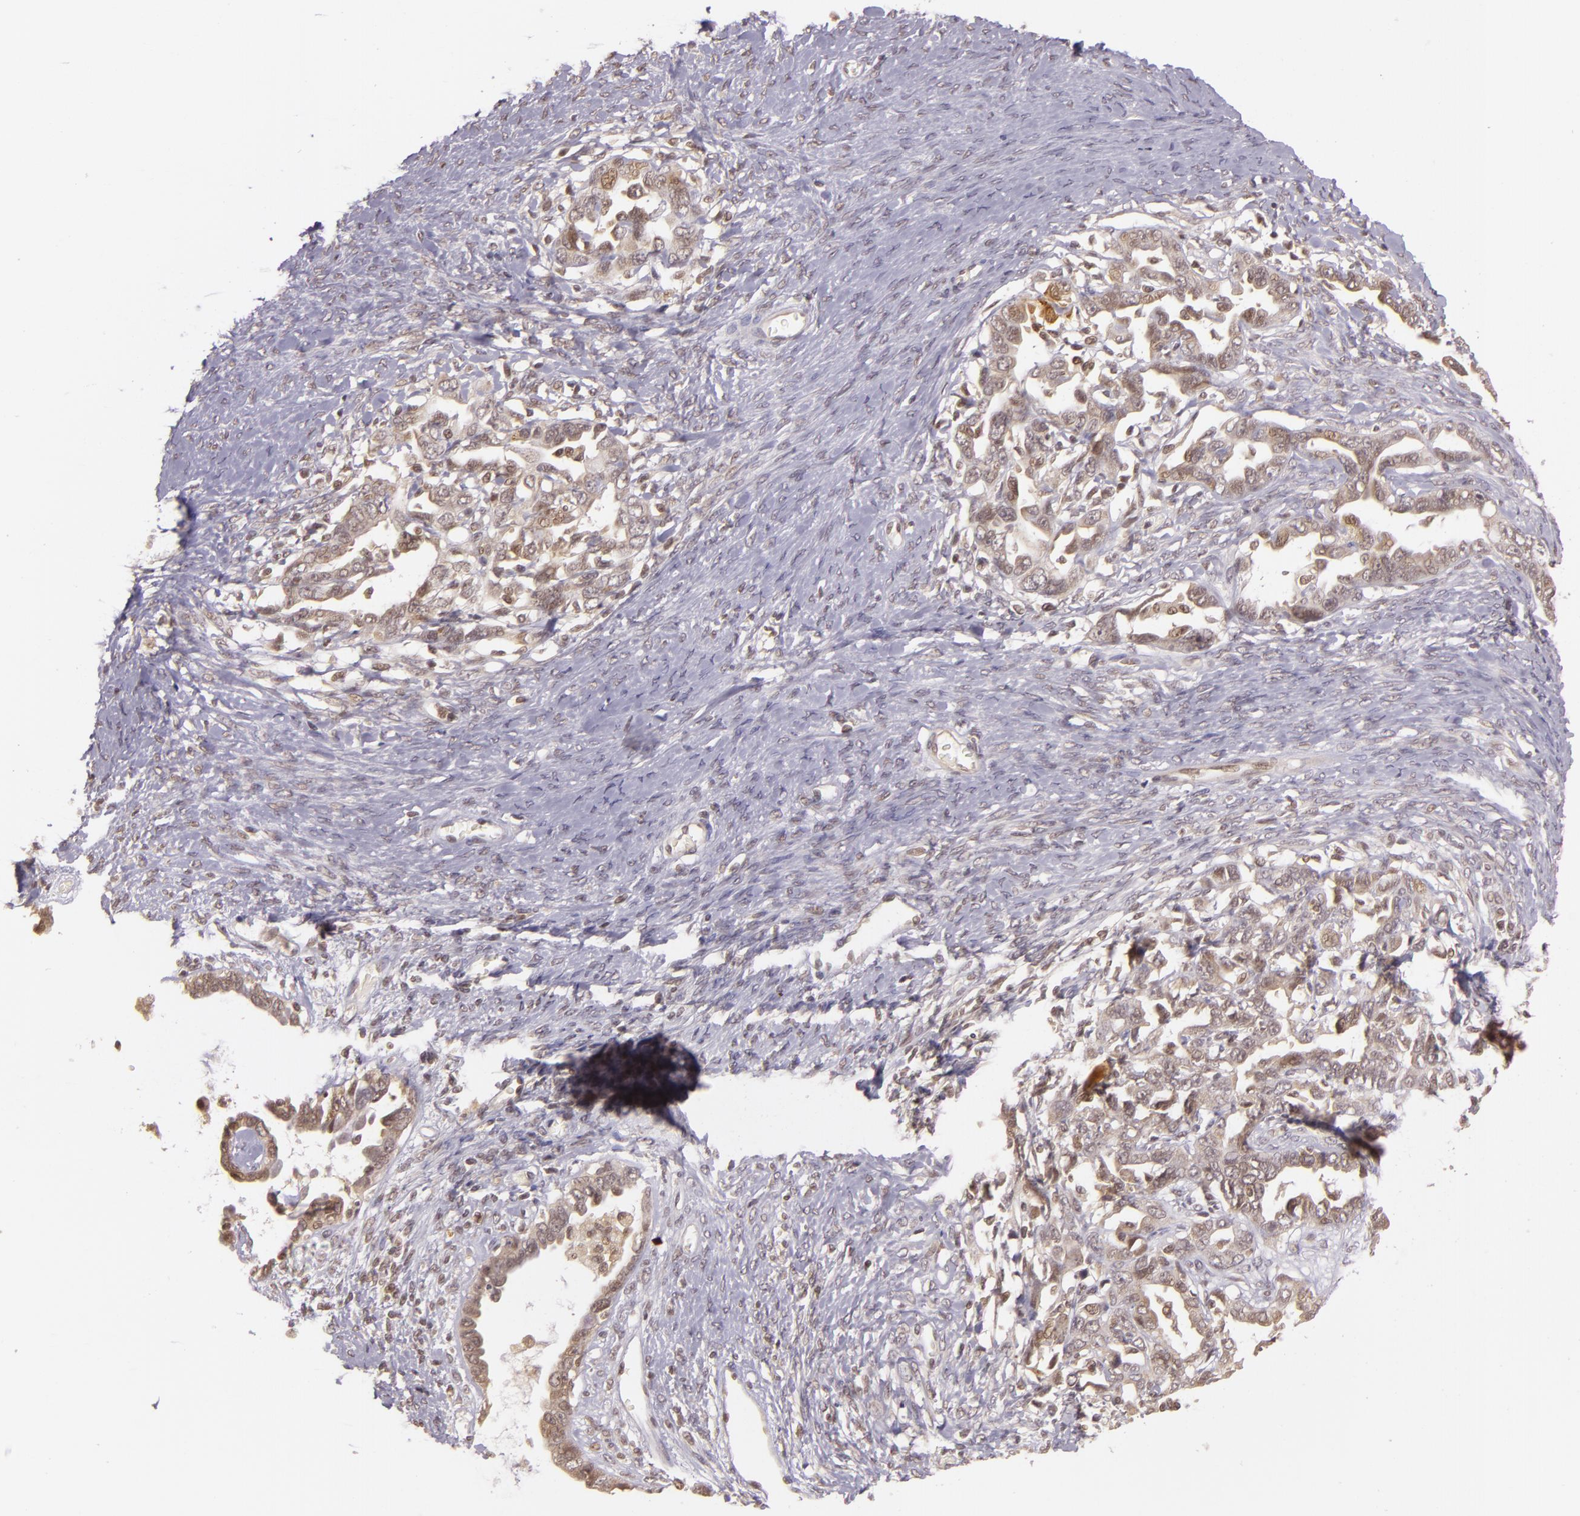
{"staining": {"intensity": "moderate", "quantity": ">75%", "location": "cytoplasmic/membranous,nuclear"}, "tissue": "ovarian cancer", "cell_type": "Tumor cells", "image_type": "cancer", "snomed": [{"axis": "morphology", "description": "Cystadenocarcinoma, serous, NOS"}, {"axis": "topography", "description": "Ovary"}], "caption": "Moderate cytoplasmic/membranous and nuclear protein staining is seen in approximately >75% of tumor cells in serous cystadenocarcinoma (ovarian).", "gene": "TXNRD2", "patient": {"sex": "female", "age": 69}}